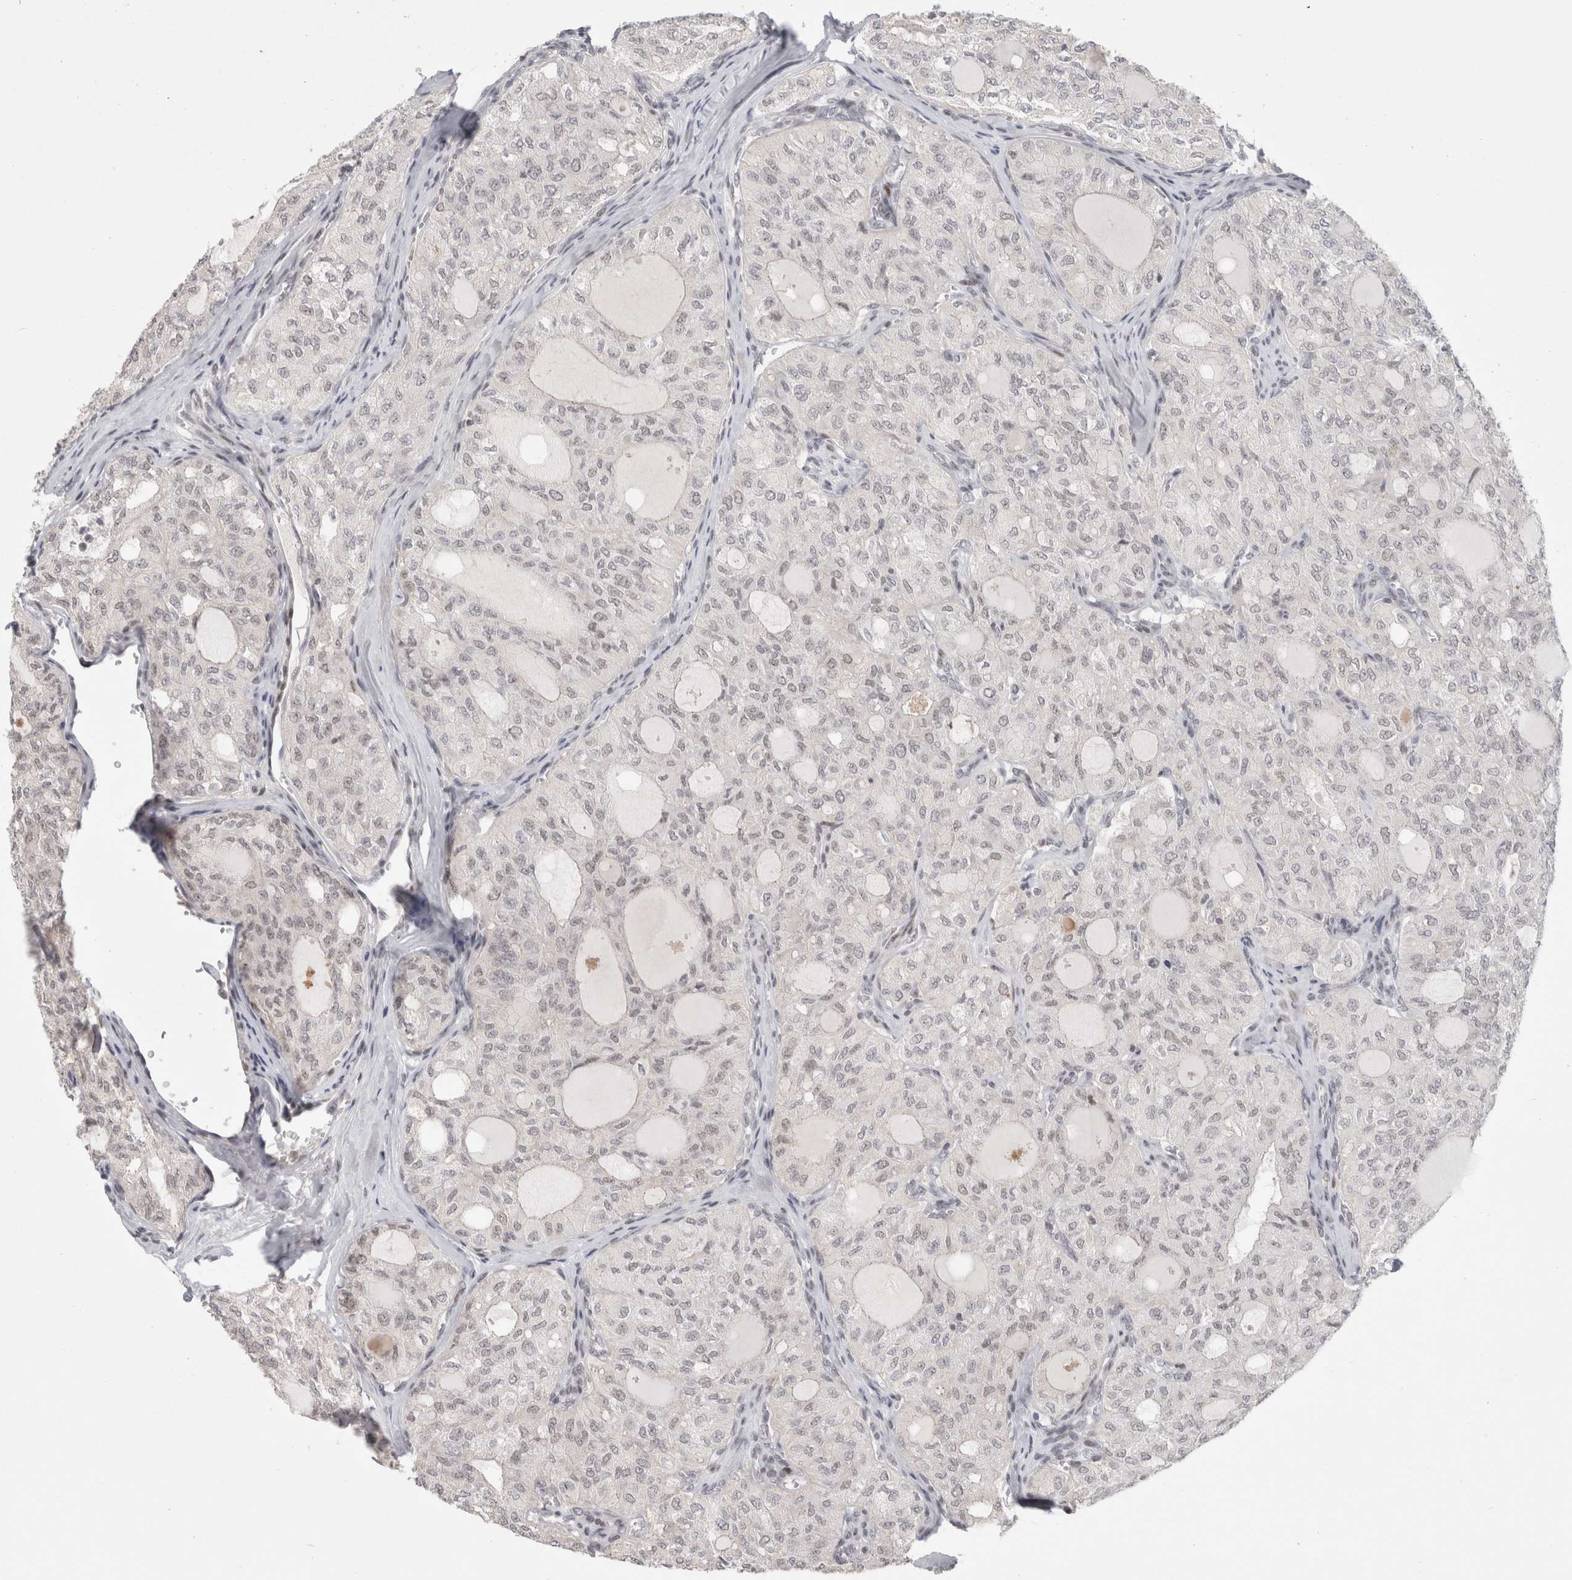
{"staining": {"intensity": "negative", "quantity": "none", "location": "none"}, "tissue": "thyroid cancer", "cell_type": "Tumor cells", "image_type": "cancer", "snomed": [{"axis": "morphology", "description": "Follicular adenoma carcinoma, NOS"}, {"axis": "topography", "description": "Thyroid gland"}], "caption": "Immunohistochemistry (IHC) photomicrograph of neoplastic tissue: thyroid cancer stained with DAB (3,3'-diaminobenzidine) reveals no significant protein staining in tumor cells. Brightfield microscopy of immunohistochemistry stained with DAB (3,3'-diaminobenzidine) (brown) and hematoxylin (blue), captured at high magnification.", "gene": "SENP6", "patient": {"sex": "male", "age": 75}}